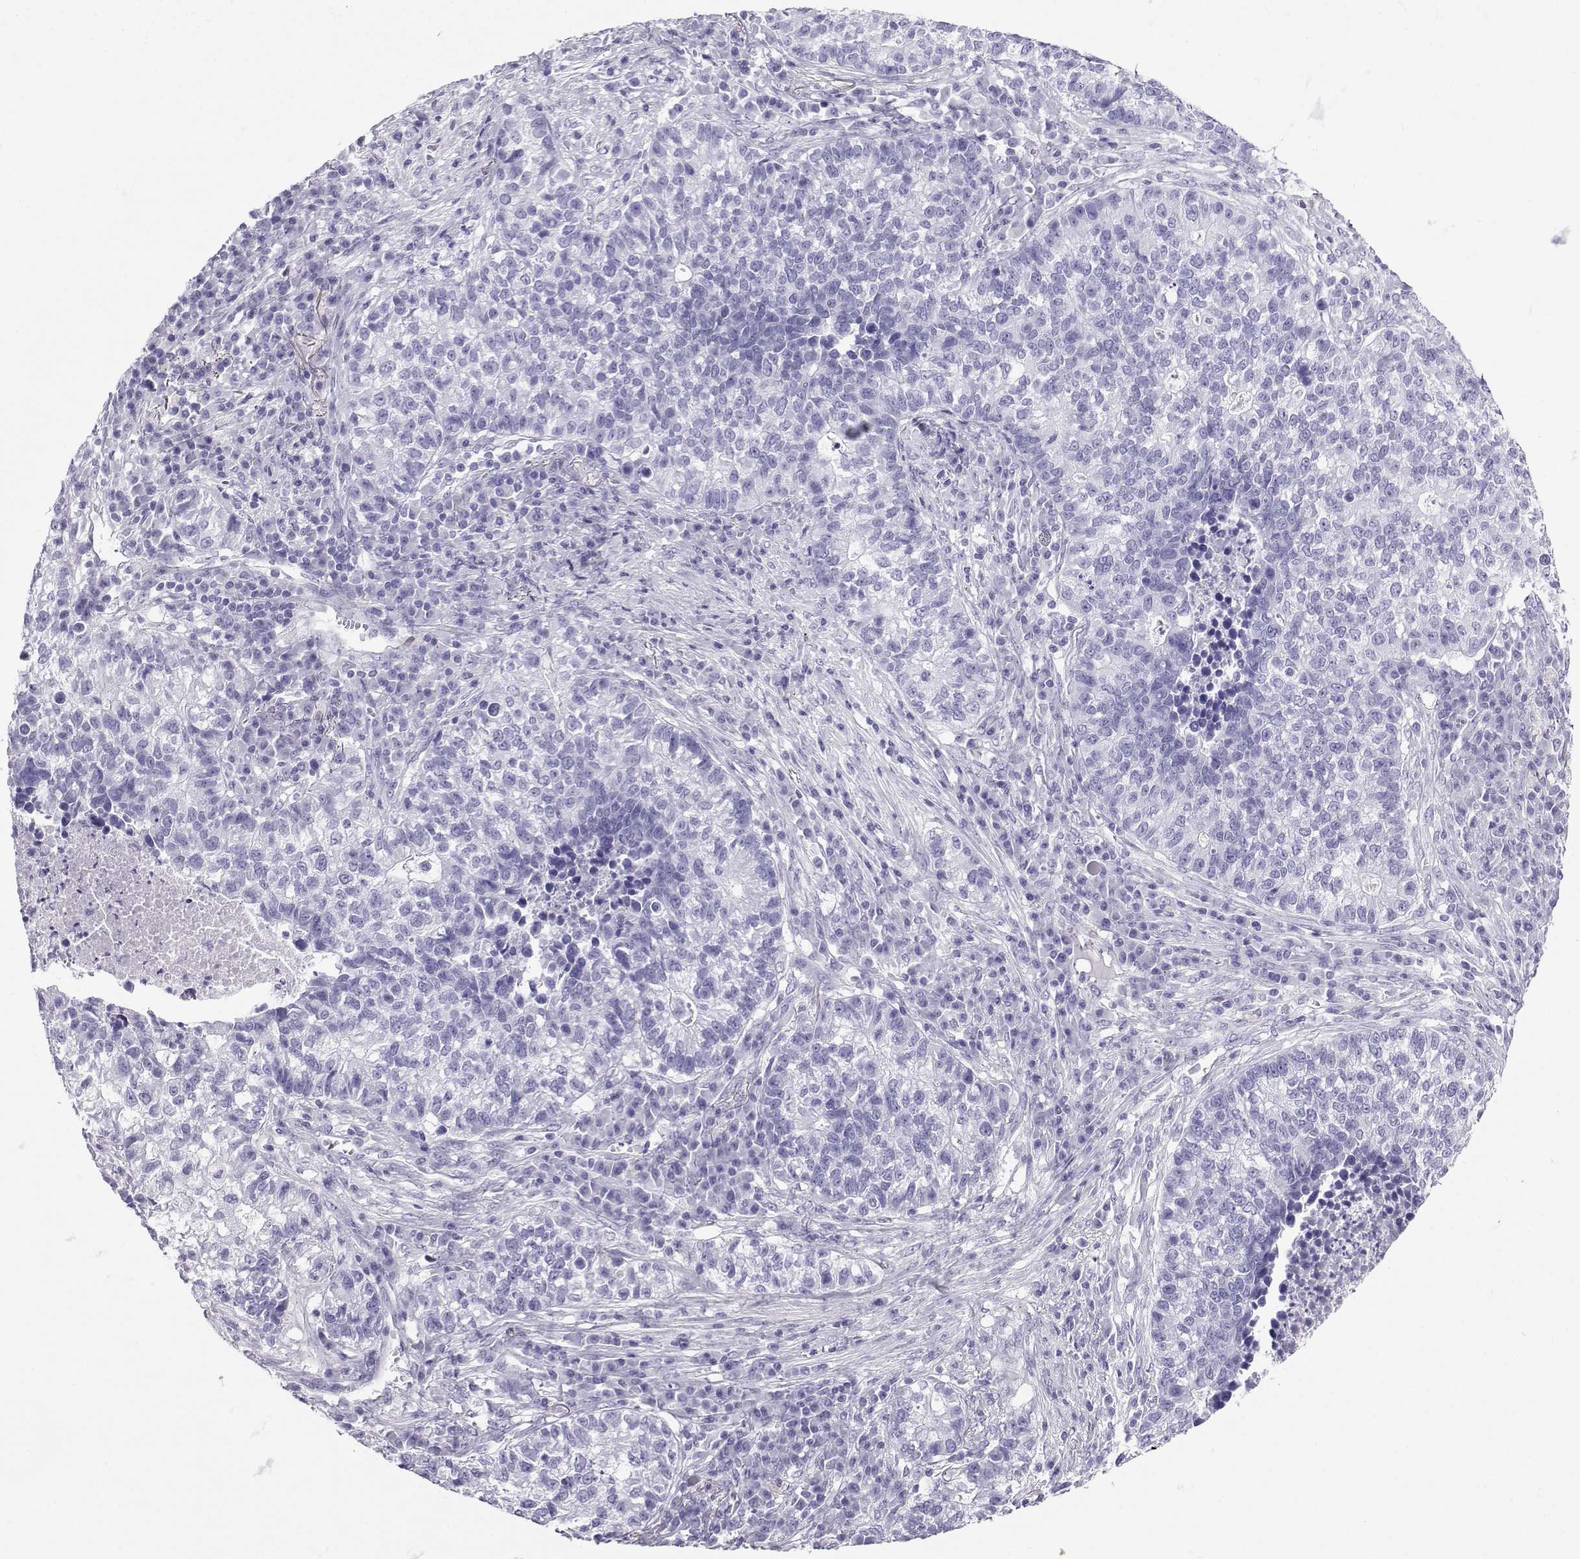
{"staining": {"intensity": "negative", "quantity": "none", "location": "none"}, "tissue": "lung cancer", "cell_type": "Tumor cells", "image_type": "cancer", "snomed": [{"axis": "morphology", "description": "Adenocarcinoma, NOS"}, {"axis": "topography", "description": "Lung"}], "caption": "The IHC histopathology image has no significant staining in tumor cells of adenocarcinoma (lung) tissue.", "gene": "CD109", "patient": {"sex": "male", "age": 57}}